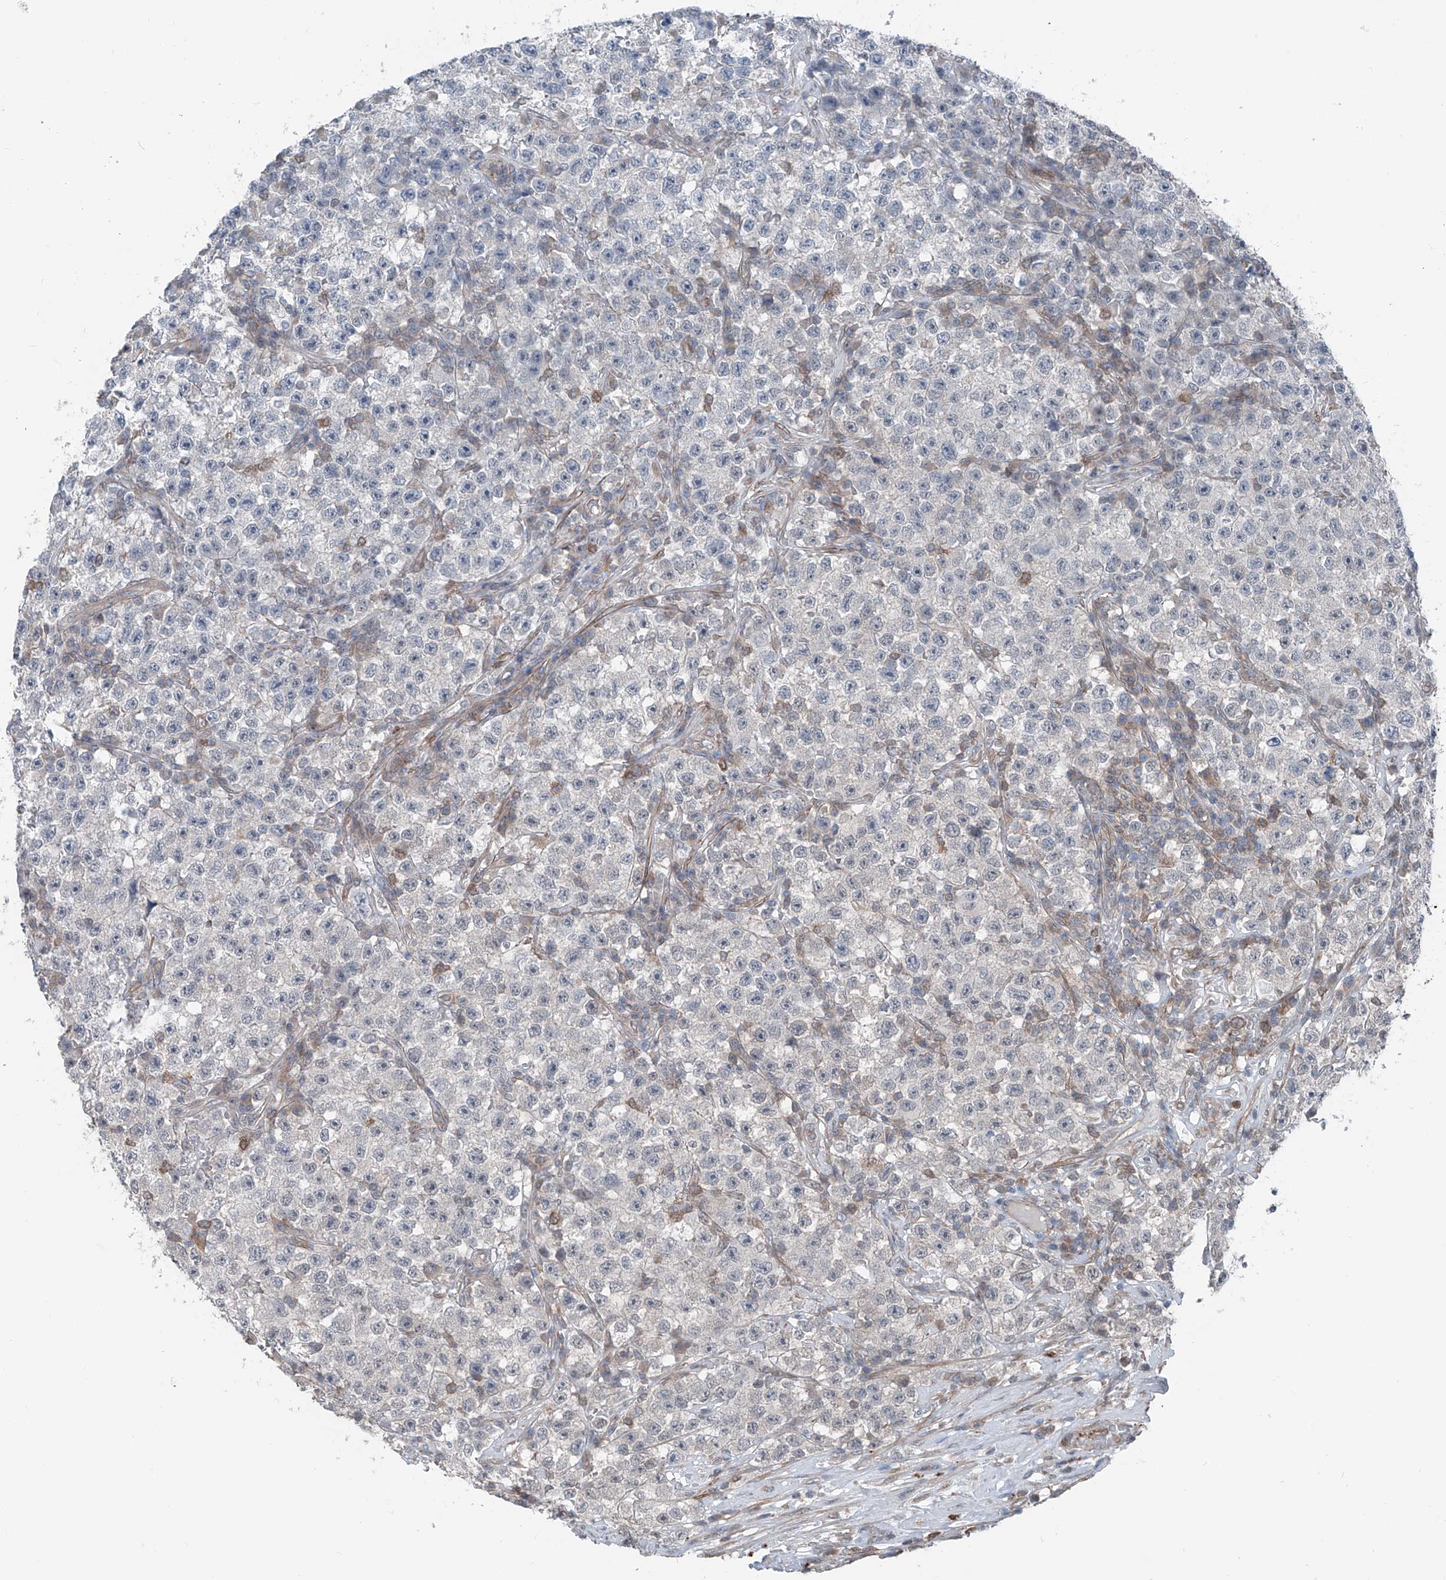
{"staining": {"intensity": "negative", "quantity": "none", "location": "none"}, "tissue": "testis cancer", "cell_type": "Tumor cells", "image_type": "cancer", "snomed": [{"axis": "morphology", "description": "Seminoma, NOS"}, {"axis": "topography", "description": "Testis"}], "caption": "Immunohistochemical staining of testis seminoma exhibits no significant positivity in tumor cells.", "gene": "HSPB11", "patient": {"sex": "male", "age": 22}}